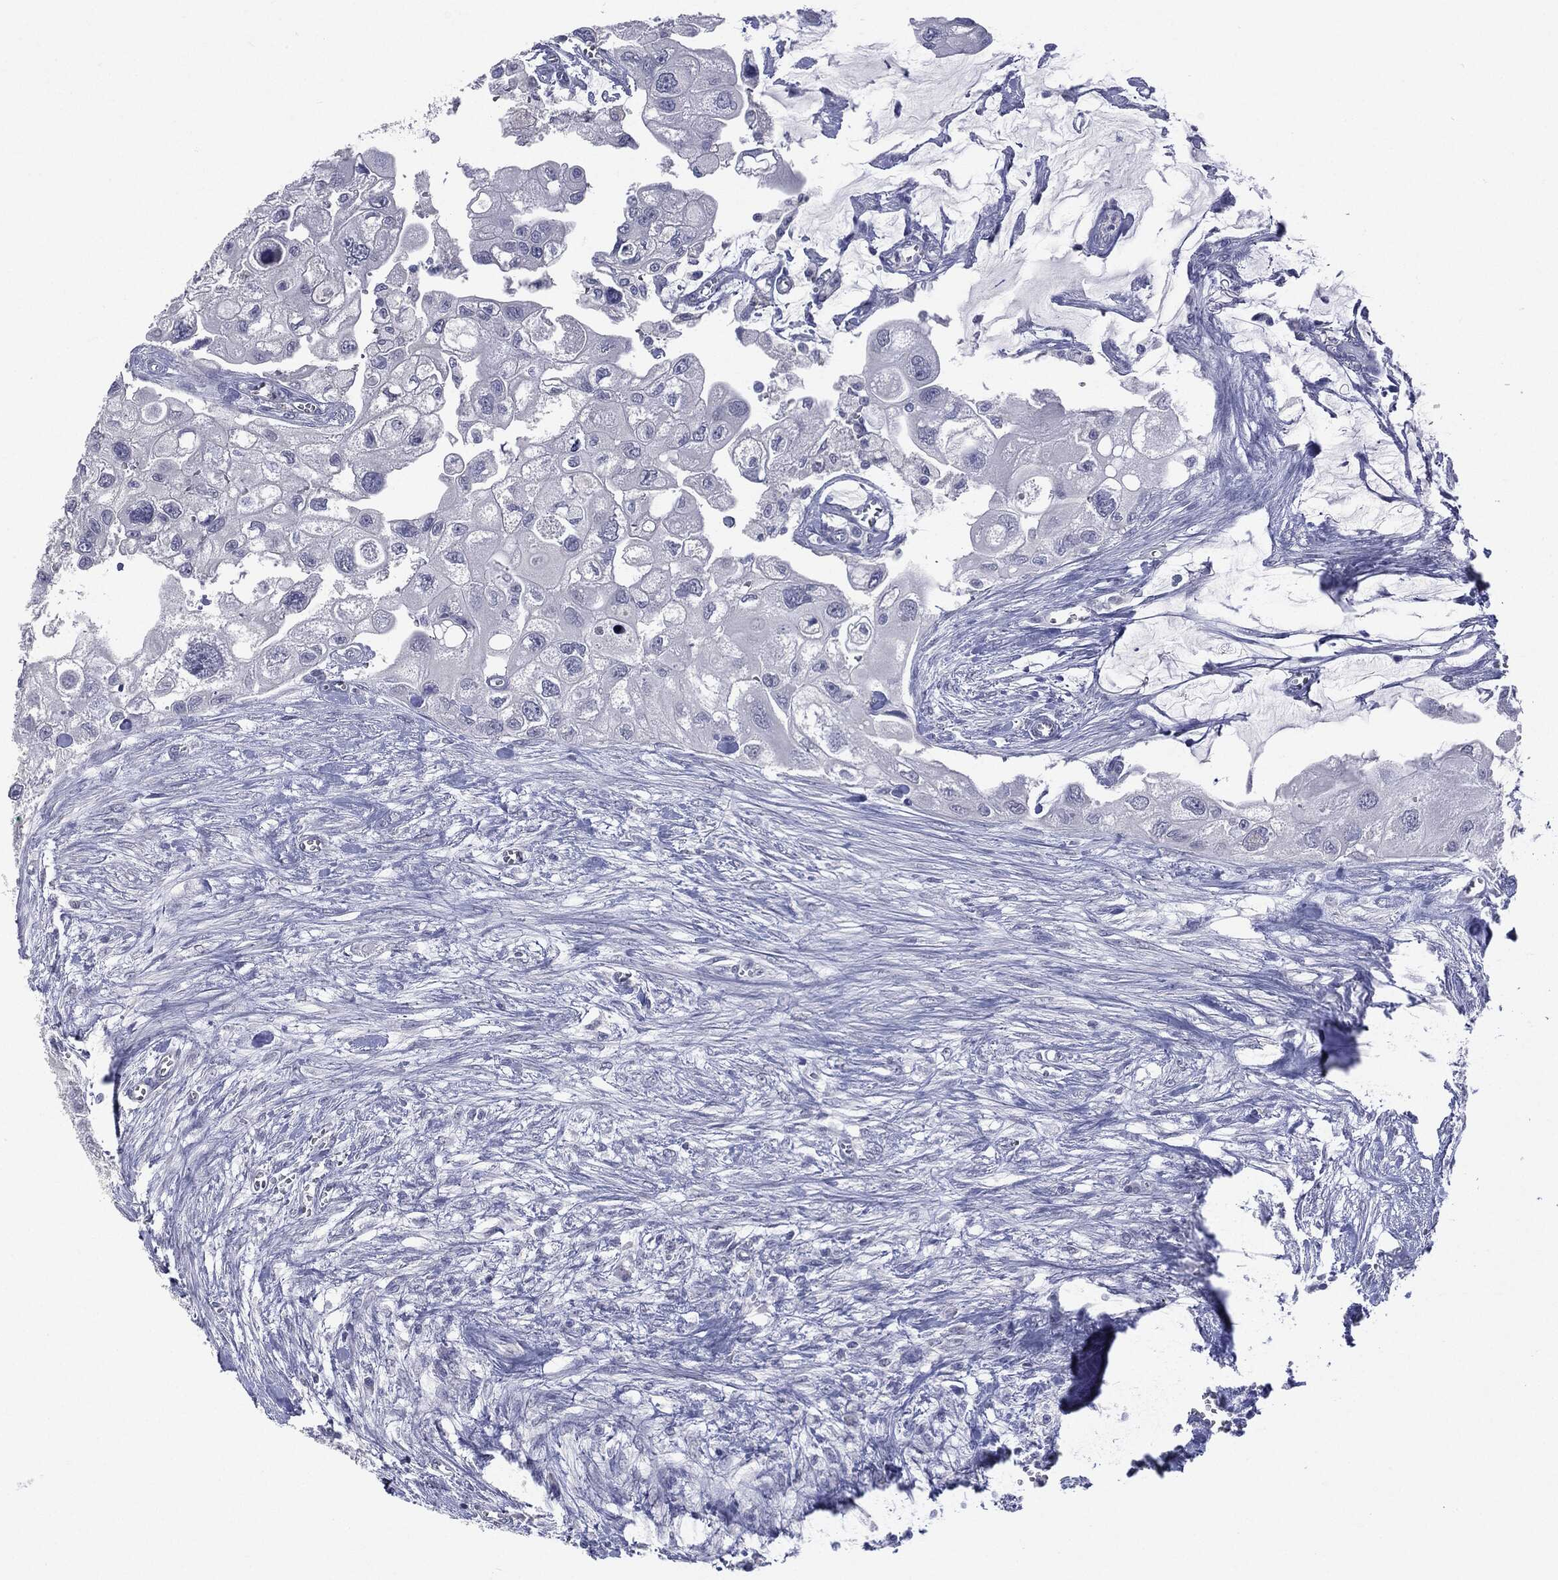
{"staining": {"intensity": "negative", "quantity": "none", "location": "none"}, "tissue": "urothelial cancer", "cell_type": "Tumor cells", "image_type": "cancer", "snomed": [{"axis": "morphology", "description": "Urothelial carcinoma, High grade"}, {"axis": "topography", "description": "Urinary bladder"}], "caption": "An image of urothelial carcinoma (high-grade) stained for a protein shows no brown staining in tumor cells. (DAB (3,3'-diaminobenzidine) immunohistochemistry, high magnification).", "gene": "TSHB", "patient": {"sex": "male", "age": 59}}